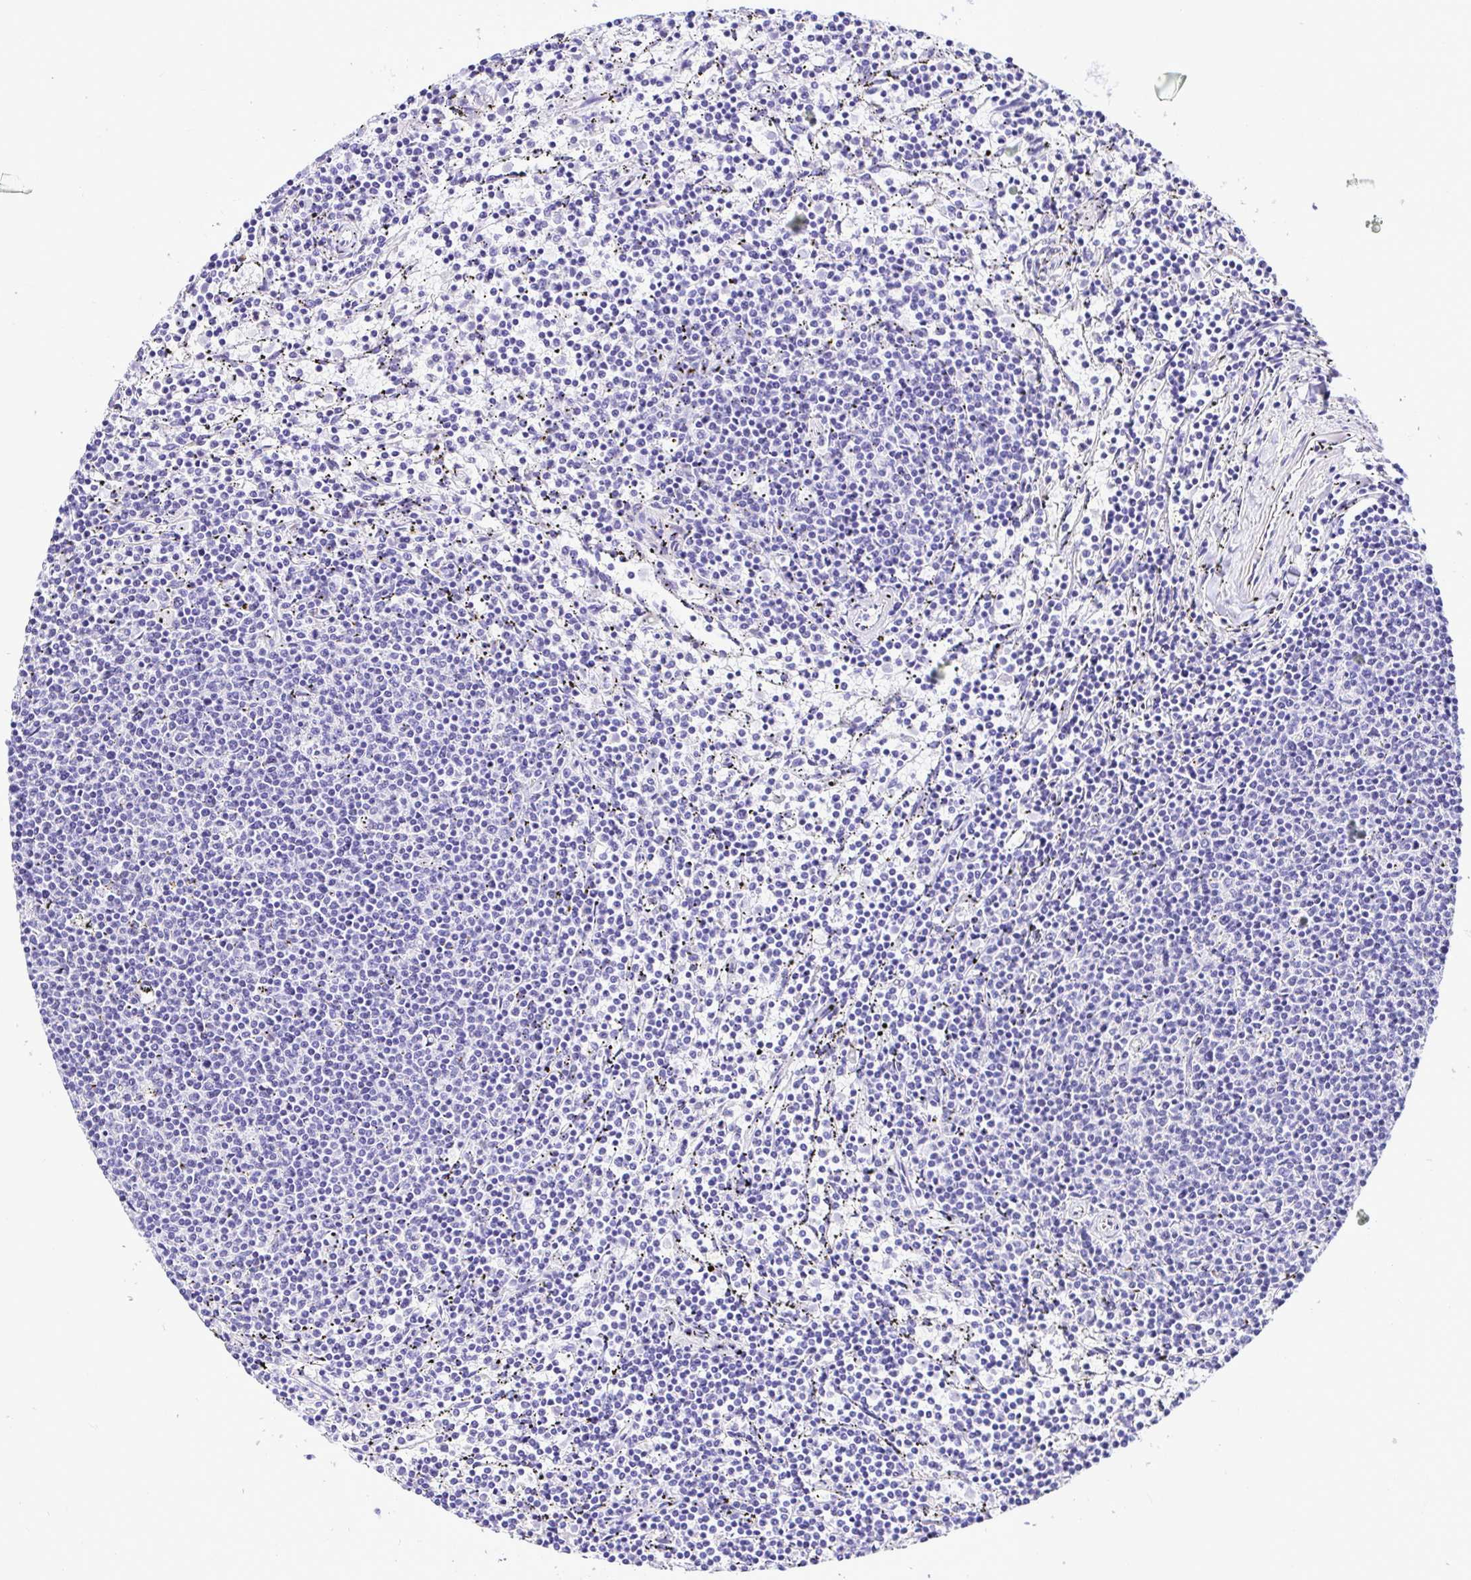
{"staining": {"intensity": "negative", "quantity": "none", "location": "none"}, "tissue": "lymphoma", "cell_type": "Tumor cells", "image_type": "cancer", "snomed": [{"axis": "morphology", "description": "Malignant lymphoma, non-Hodgkin's type, Low grade"}, {"axis": "topography", "description": "Spleen"}], "caption": "Image shows no significant protein staining in tumor cells of lymphoma.", "gene": "BACE2", "patient": {"sex": "female", "age": 50}}